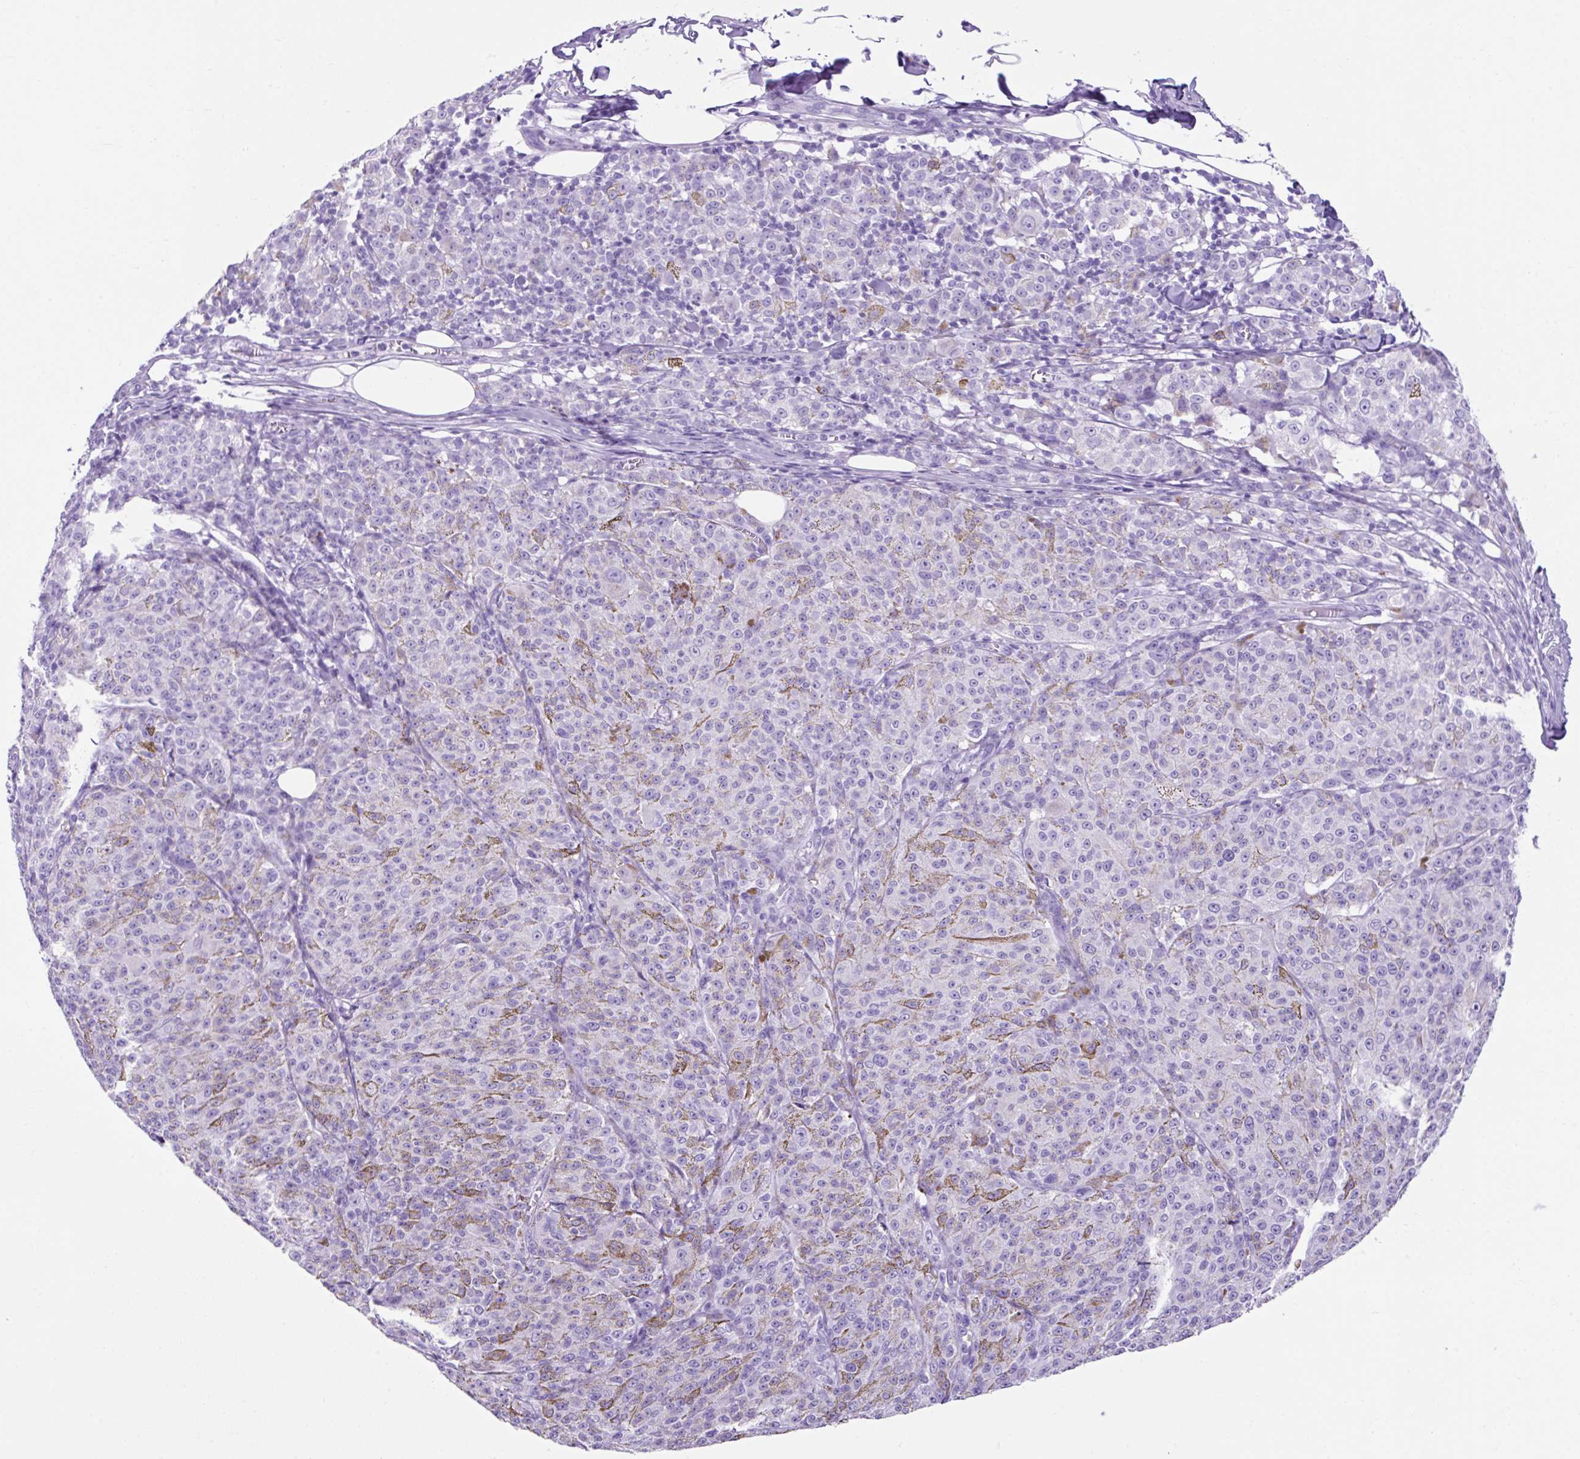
{"staining": {"intensity": "negative", "quantity": "none", "location": "none"}, "tissue": "melanoma", "cell_type": "Tumor cells", "image_type": "cancer", "snomed": [{"axis": "morphology", "description": "Malignant melanoma, NOS"}, {"axis": "topography", "description": "Skin"}], "caption": "High power microscopy histopathology image of an immunohistochemistry micrograph of malignant melanoma, revealing no significant expression in tumor cells.", "gene": "KRT12", "patient": {"sex": "female", "age": 52}}